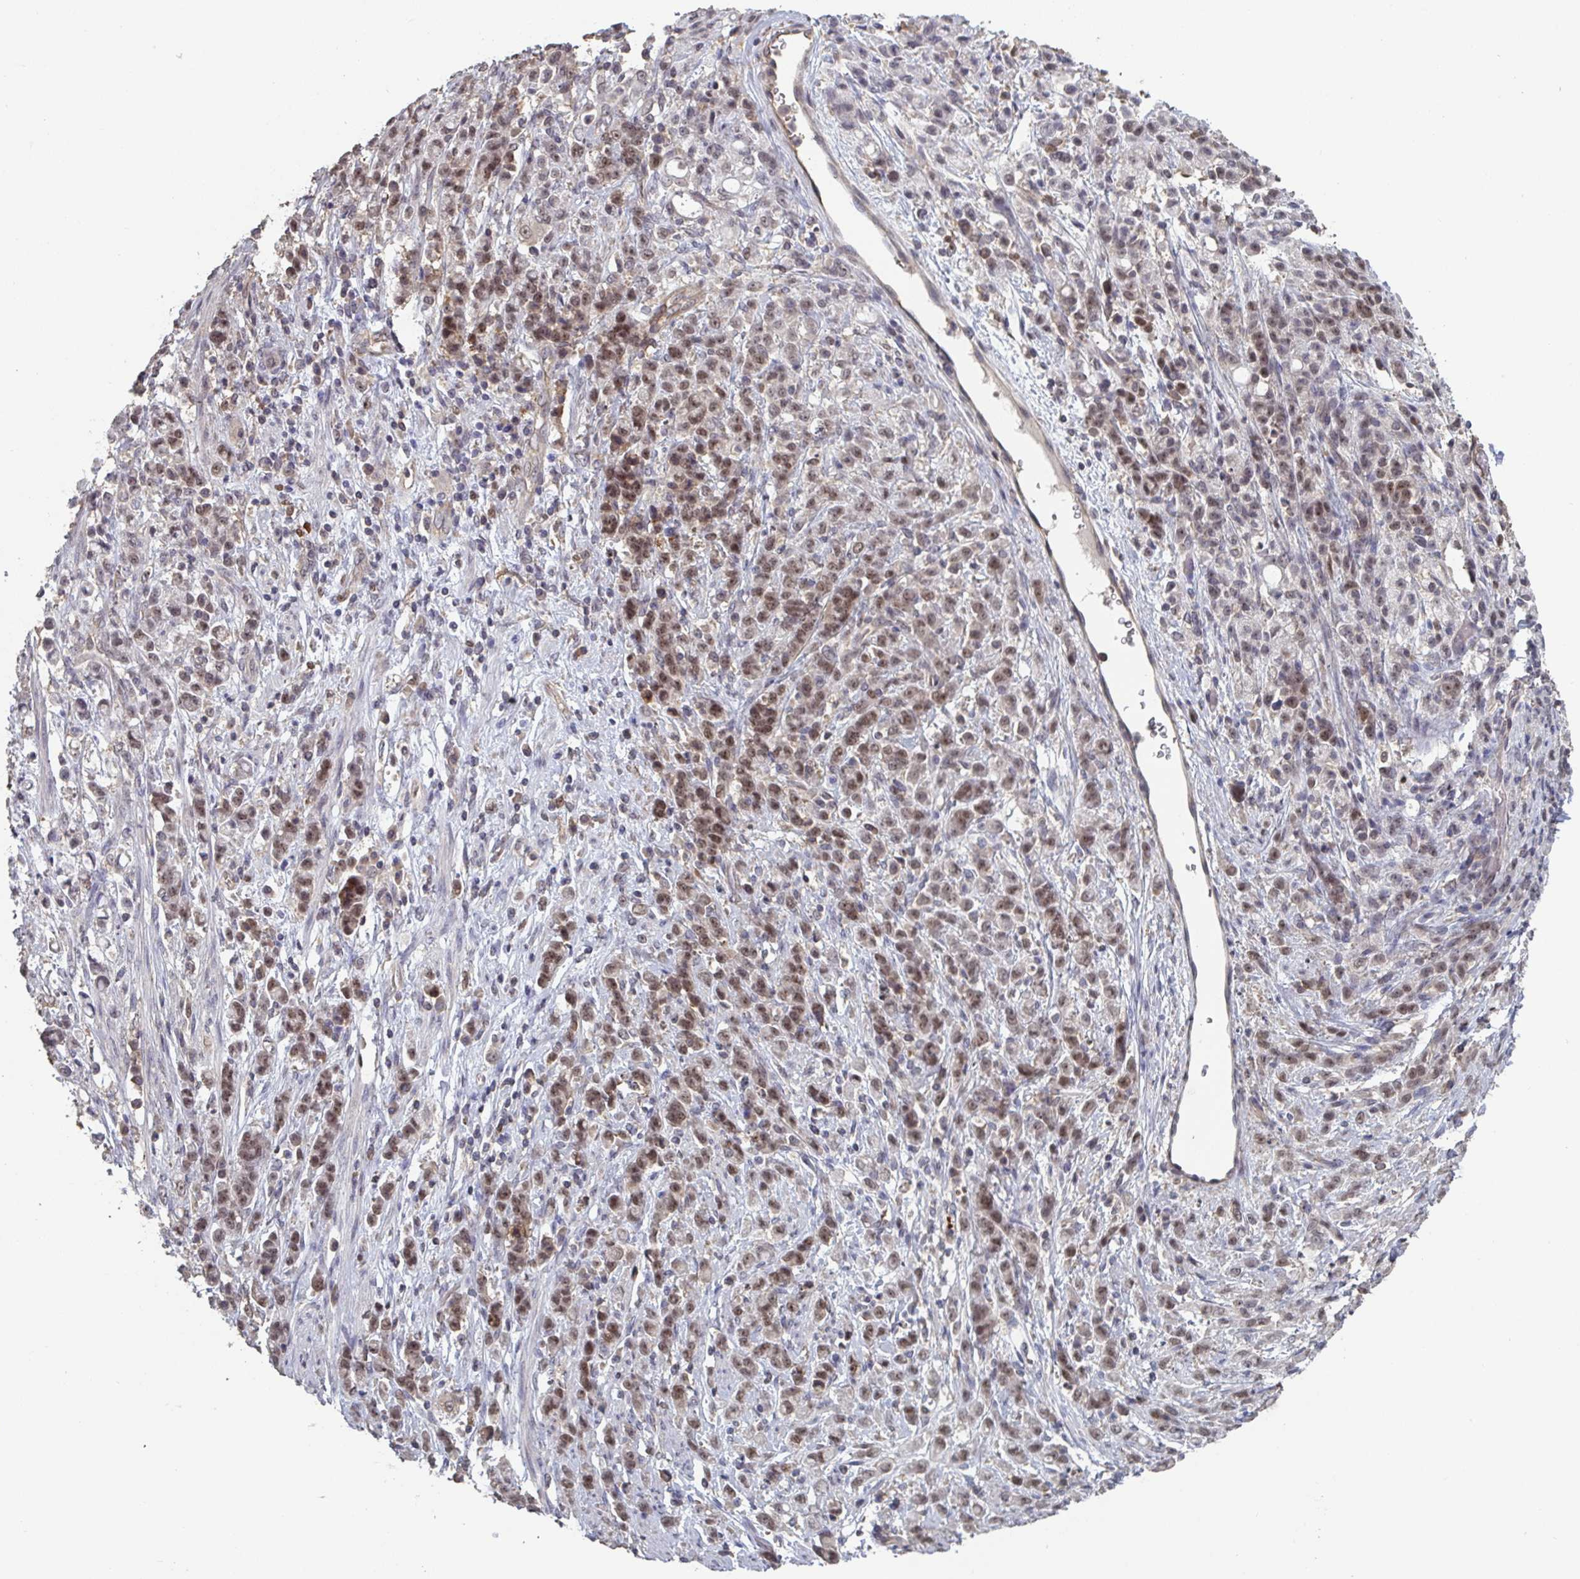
{"staining": {"intensity": "moderate", "quantity": ">75%", "location": "nuclear"}, "tissue": "stomach cancer", "cell_type": "Tumor cells", "image_type": "cancer", "snomed": [{"axis": "morphology", "description": "Adenocarcinoma, NOS"}, {"axis": "topography", "description": "Stomach"}], "caption": "Immunohistochemistry staining of stomach cancer, which displays medium levels of moderate nuclear positivity in approximately >75% of tumor cells indicating moderate nuclear protein expression. The staining was performed using DAB (brown) for protein detection and nuclei were counterstained in hematoxylin (blue).", "gene": "LIX1", "patient": {"sex": "female", "age": 60}}